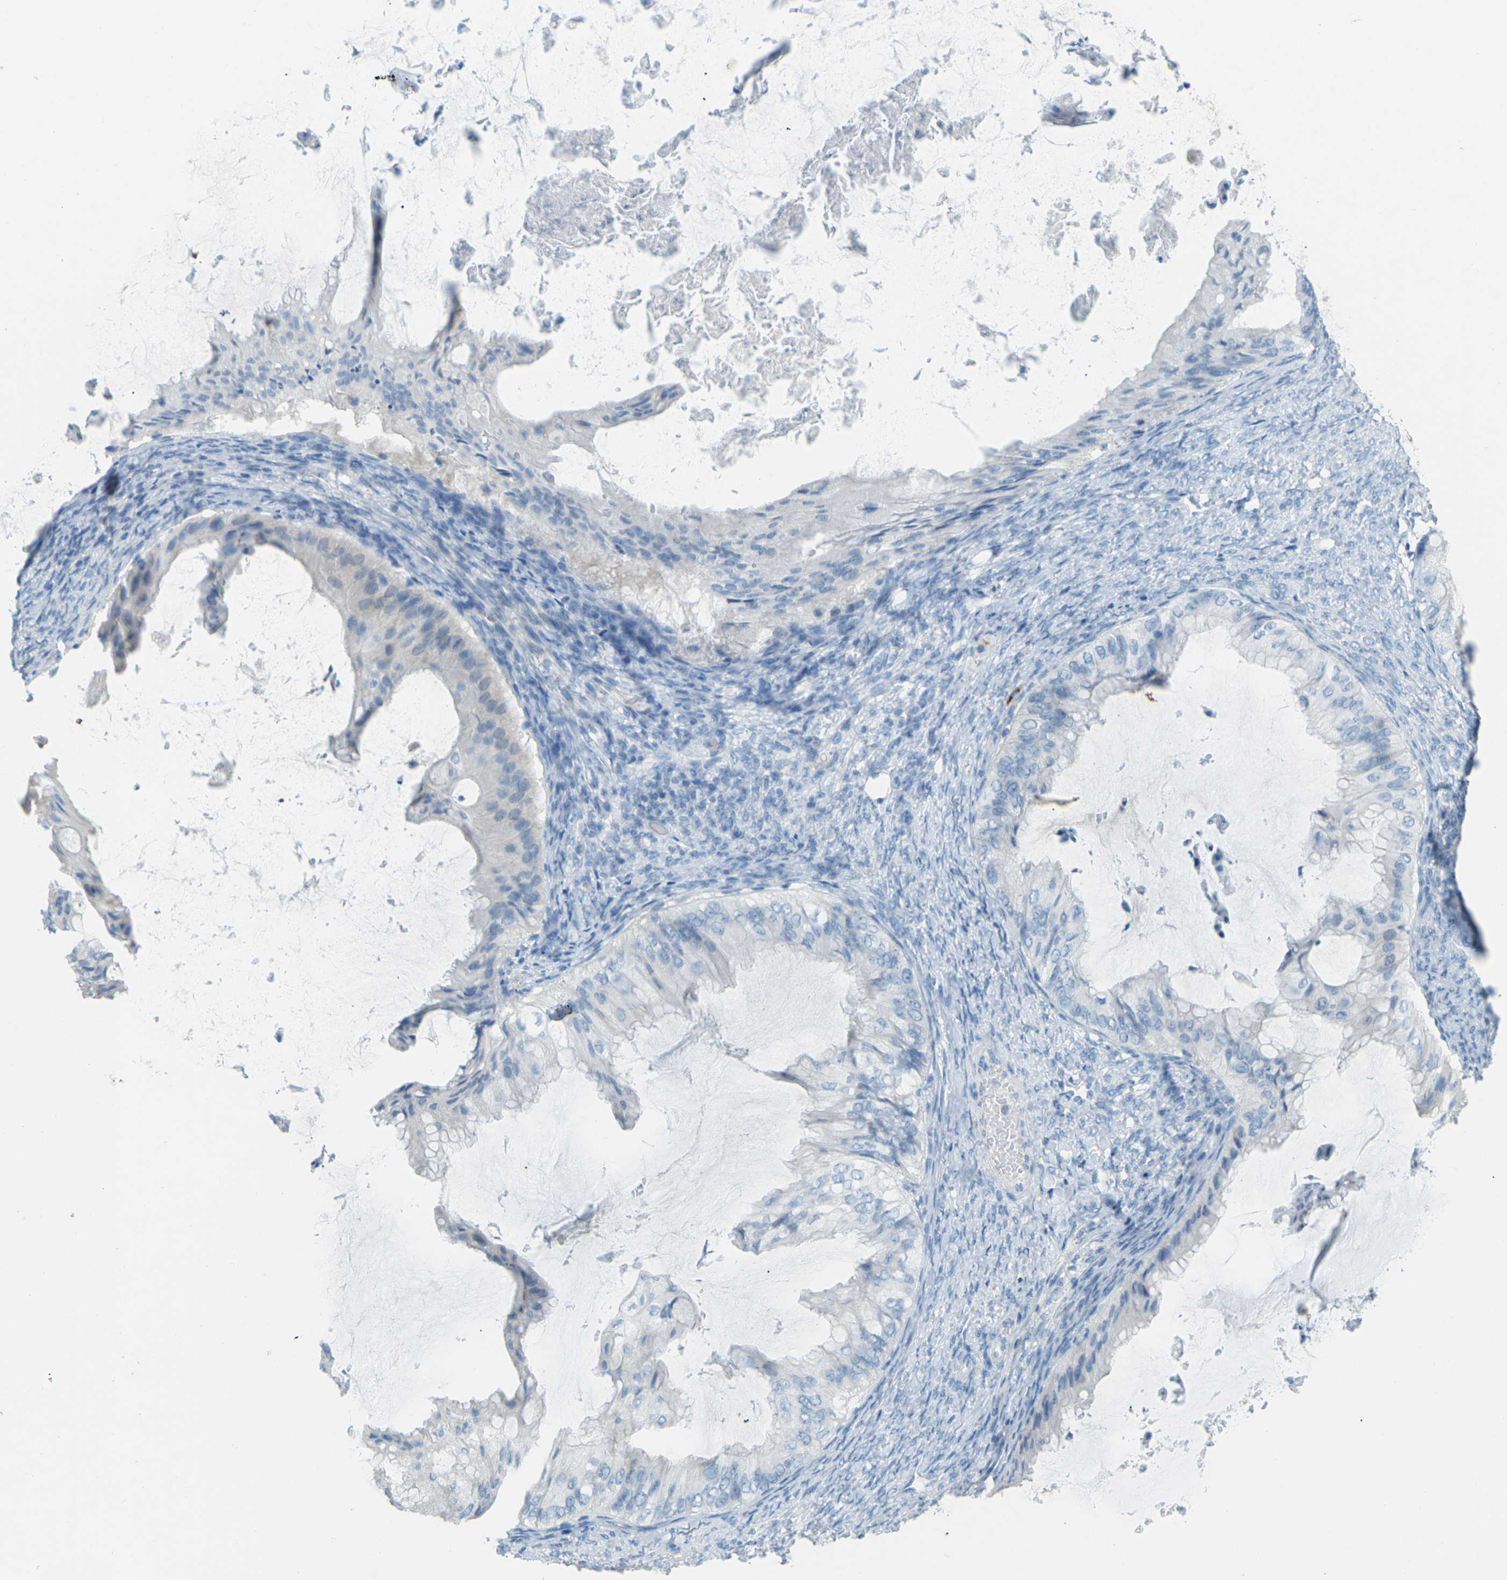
{"staining": {"intensity": "negative", "quantity": "none", "location": "none"}, "tissue": "ovarian cancer", "cell_type": "Tumor cells", "image_type": "cancer", "snomed": [{"axis": "morphology", "description": "Cystadenocarcinoma, mucinous, NOS"}, {"axis": "topography", "description": "Ovary"}], "caption": "Ovarian mucinous cystadenocarcinoma was stained to show a protein in brown. There is no significant staining in tumor cells.", "gene": "CDH16", "patient": {"sex": "female", "age": 61}}